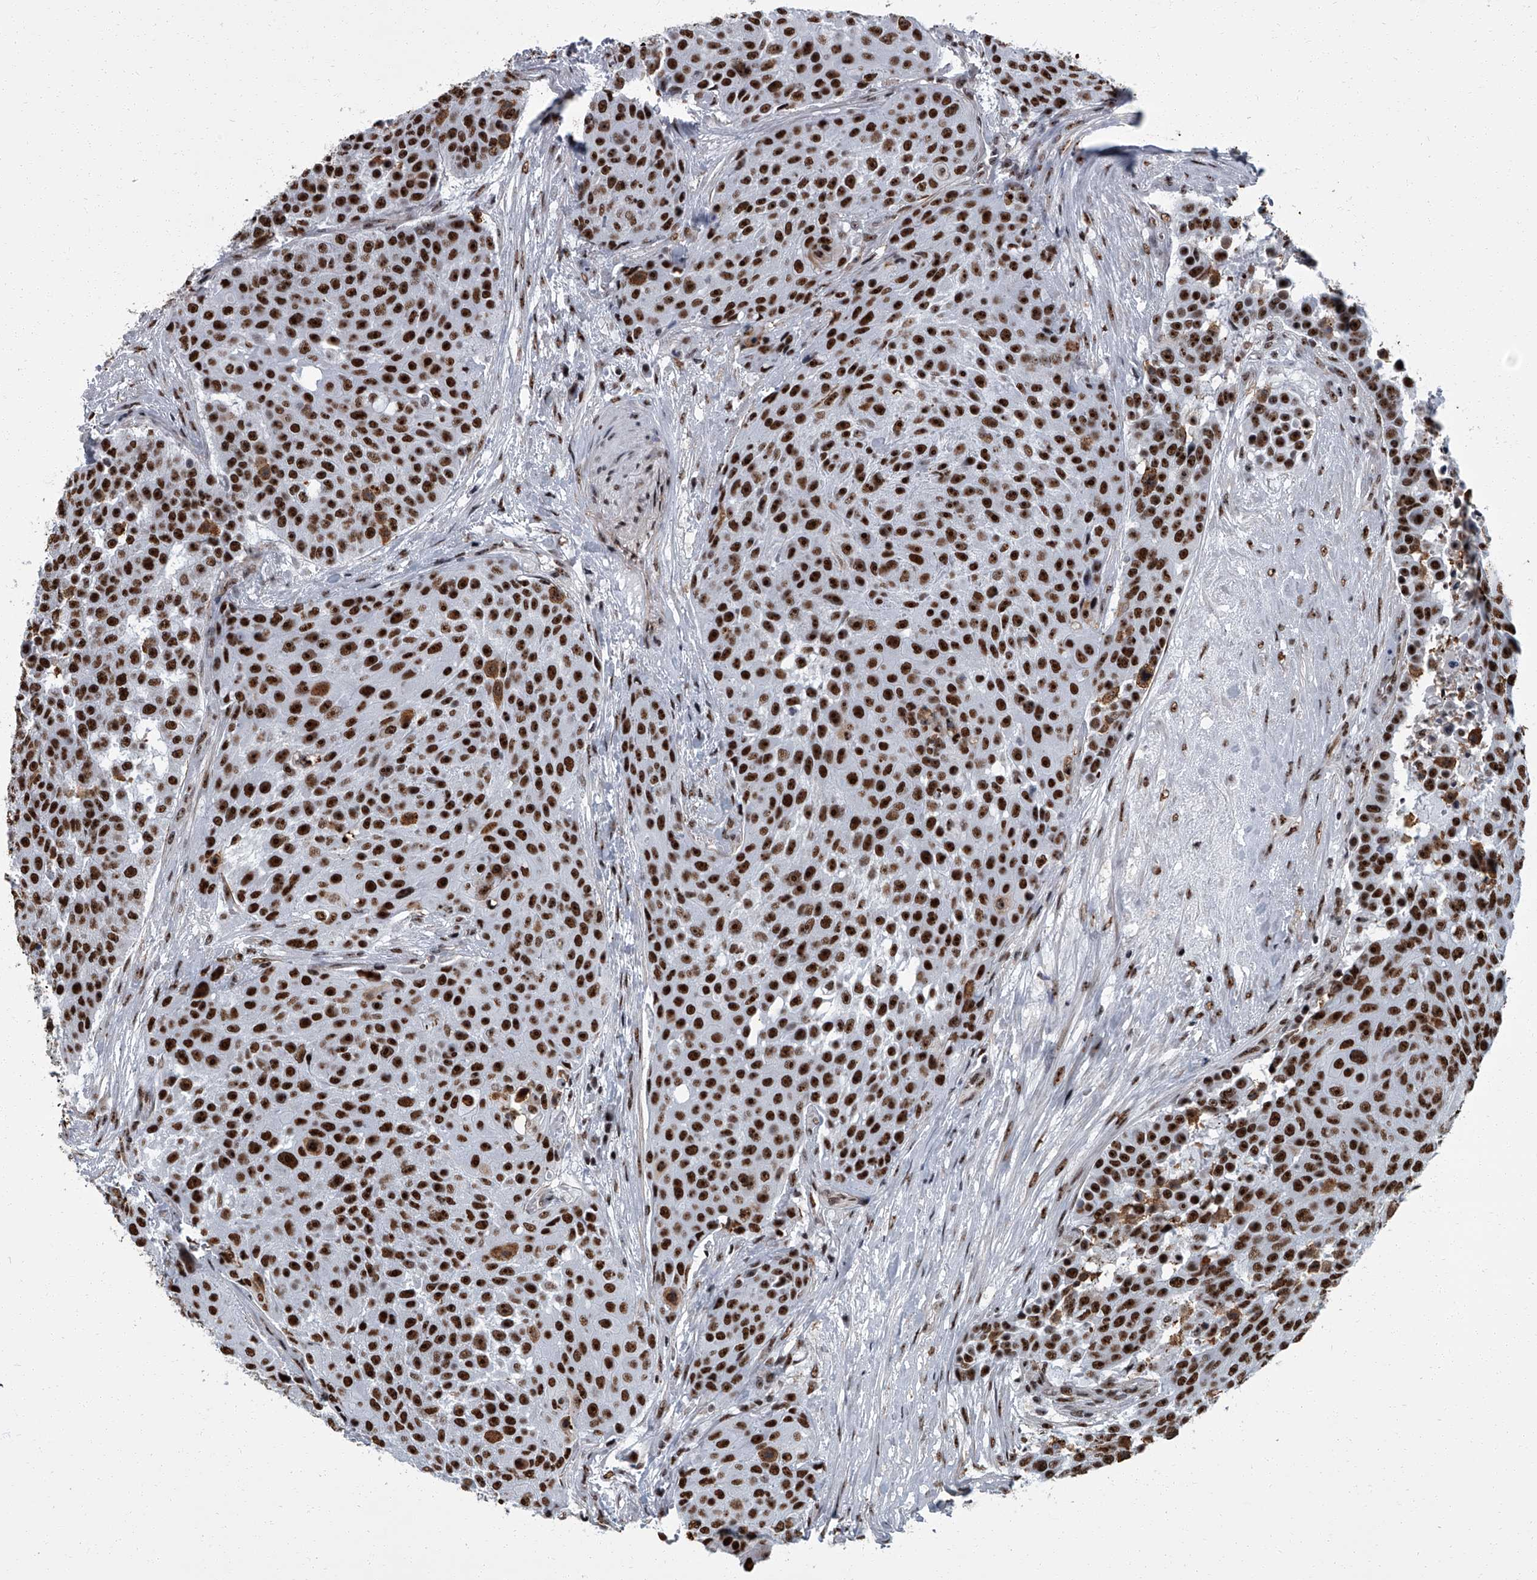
{"staining": {"intensity": "strong", "quantity": ">75%", "location": "nuclear"}, "tissue": "urothelial cancer", "cell_type": "Tumor cells", "image_type": "cancer", "snomed": [{"axis": "morphology", "description": "Urothelial carcinoma, High grade"}, {"axis": "topography", "description": "Urinary bladder"}], "caption": "Brown immunohistochemical staining in high-grade urothelial carcinoma demonstrates strong nuclear positivity in about >75% of tumor cells.", "gene": "ZNF518B", "patient": {"sex": "female", "age": 63}}